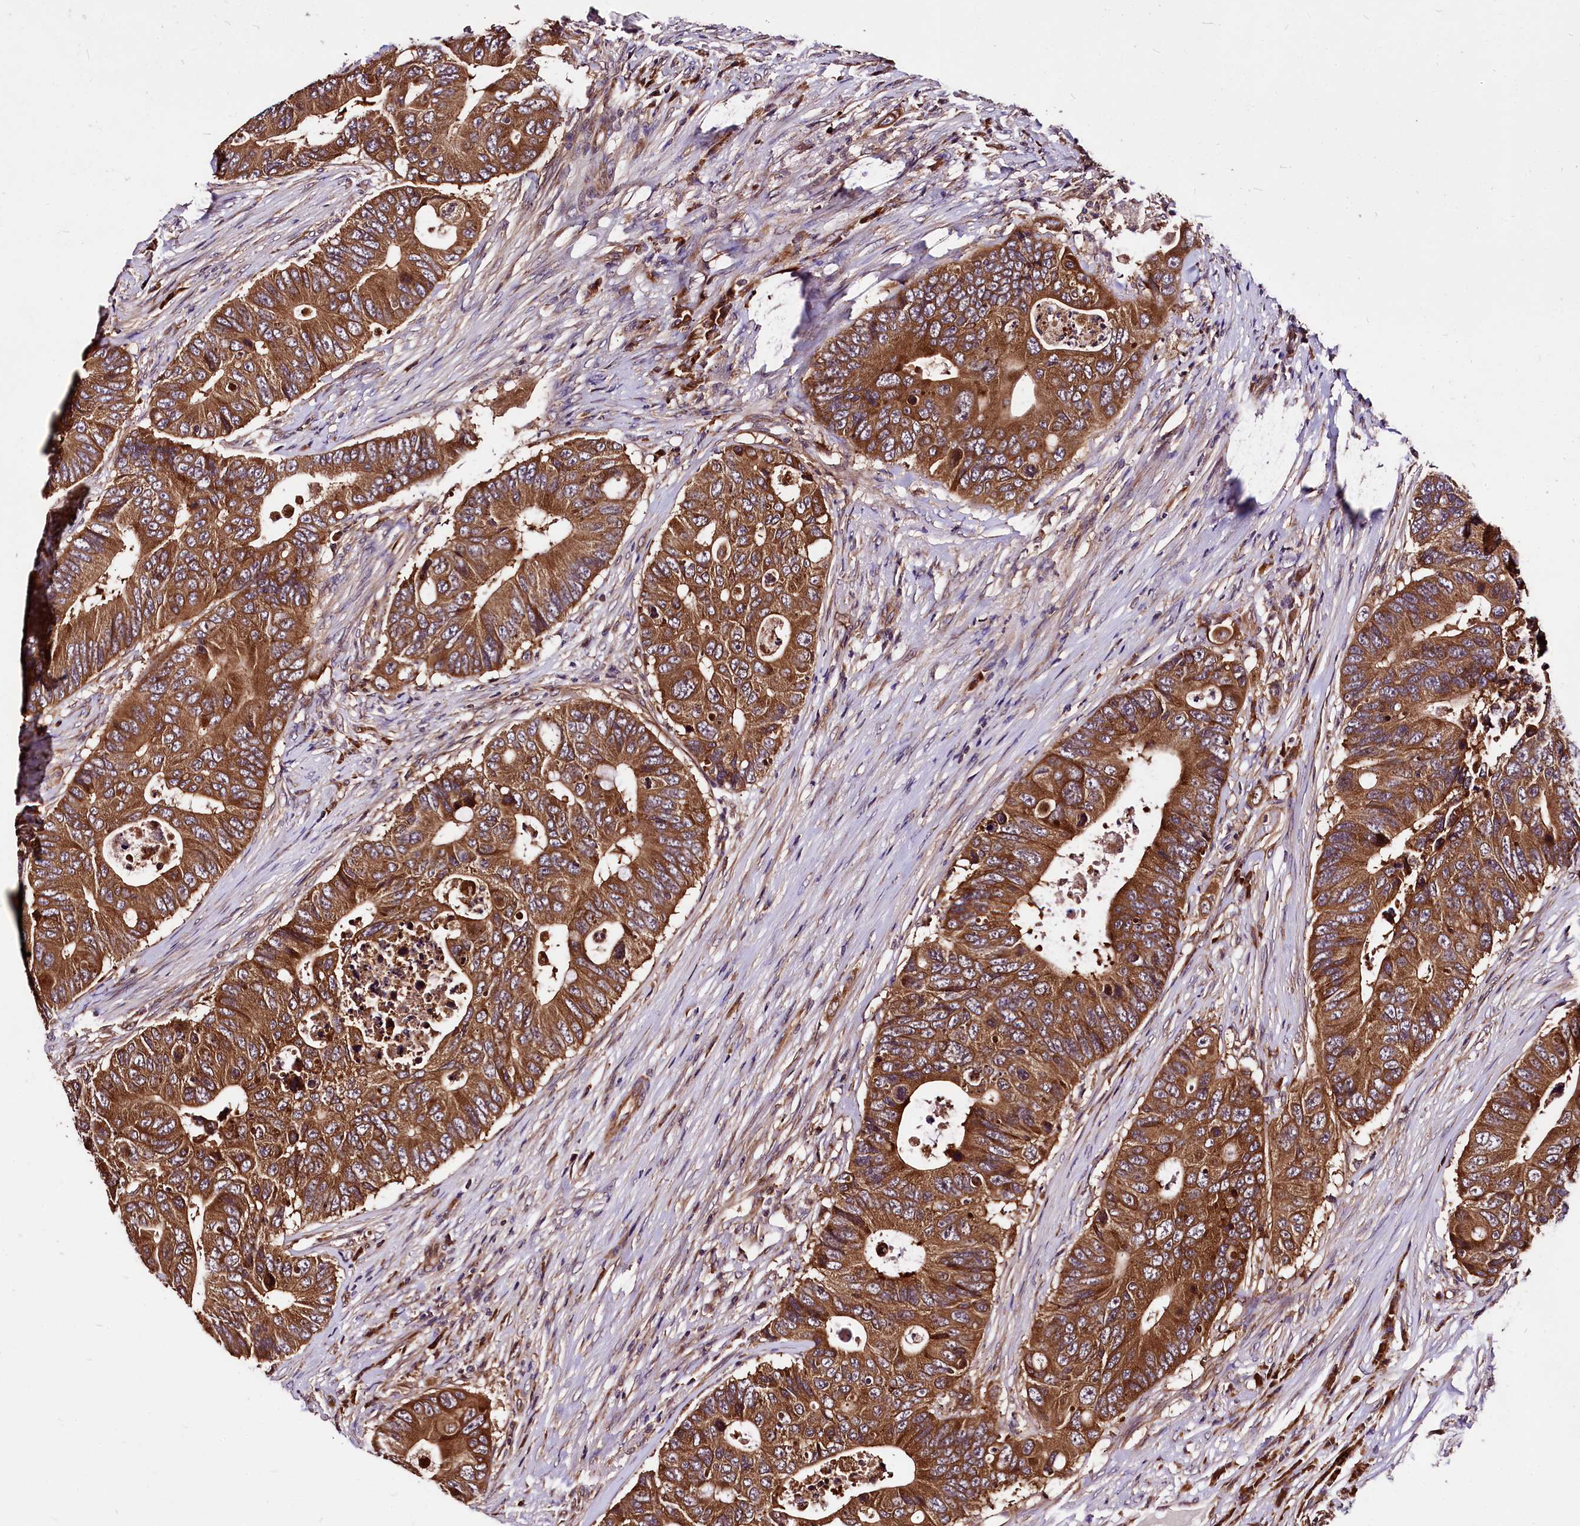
{"staining": {"intensity": "strong", "quantity": ">75%", "location": "cytoplasmic/membranous"}, "tissue": "colorectal cancer", "cell_type": "Tumor cells", "image_type": "cancer", "snomed": [{"axis": "morphology", "description": "Adenocarcinoma, NOS"}, {"axis": "topography", "description": "Colon"}], "caption": "Protein expression by immunohistochemistry (IHC) reveals strong cytoplasmic/membranous staining in about >75% of tumor cells in colorectal adenocarcinoma. The staining was performed using DAB to visualize the protein expression in brown, while the nuclei were stained in blue with hematoxylin (Magnification: 20x).", "gene": "LRSAM1", "patient": {"sex": "male", "age": 71}}